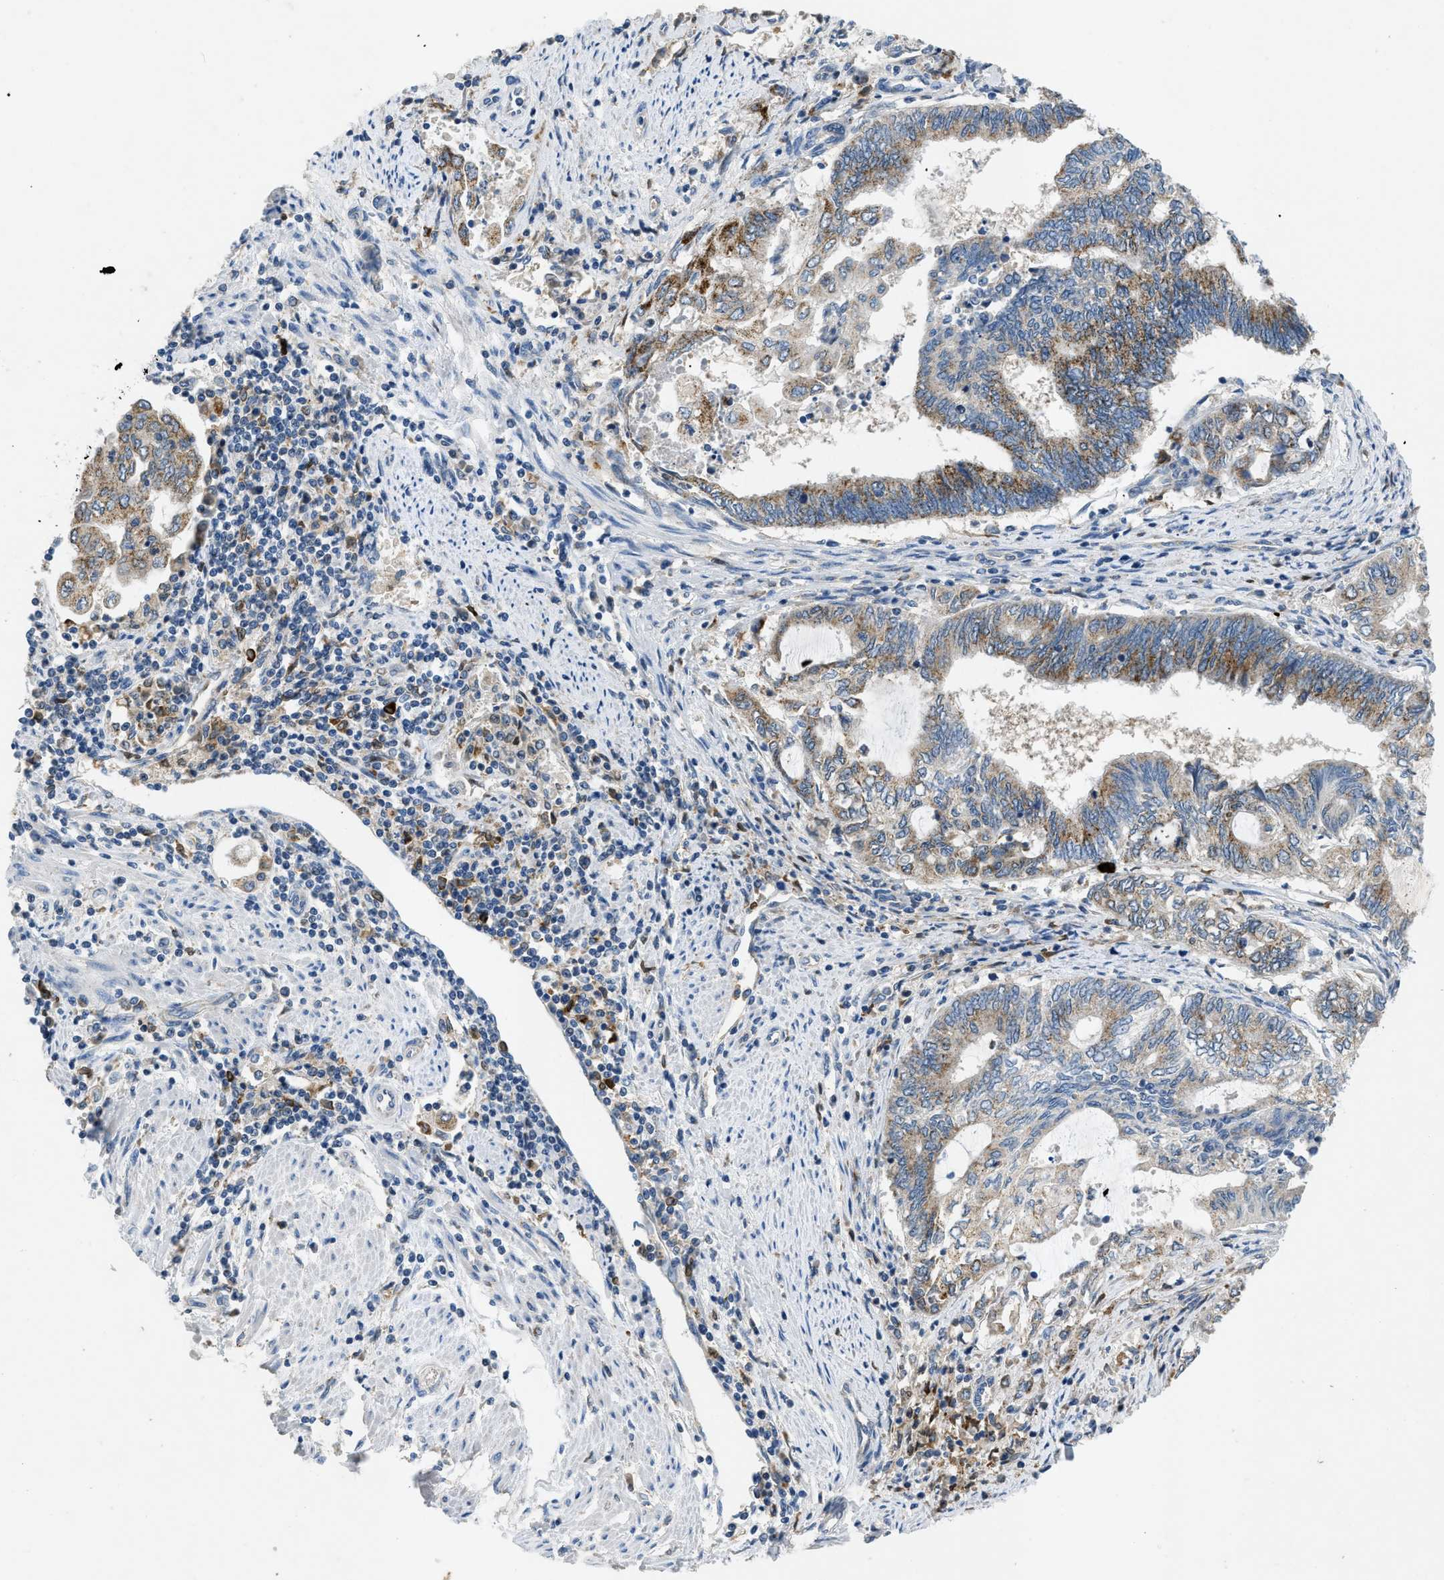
{"staining": {"intensity": "weak", "quantity": ">75%", "location": "cytoplasmic/membranous"}, "tissue": "endometrial cancer", "cell_type": "Tumor cells", "image_type": "cancer", "snomed": [{"axis": "morphology", "description": "Adenocarcinoma, NOS"}, {"axis": "topography", "description": "Uterus"}, {"axis": "topography", "description": "Endometrium"}], "caption": "This is an image of immunohistochemistry (IHC) staining of endometrial cancer (adenocarcinoma), which shows weak expression in the cytoplasmic/membranous of tumor cells.", "gene": "TOMM34", "patient": {"sex": "female", "age": 70}}